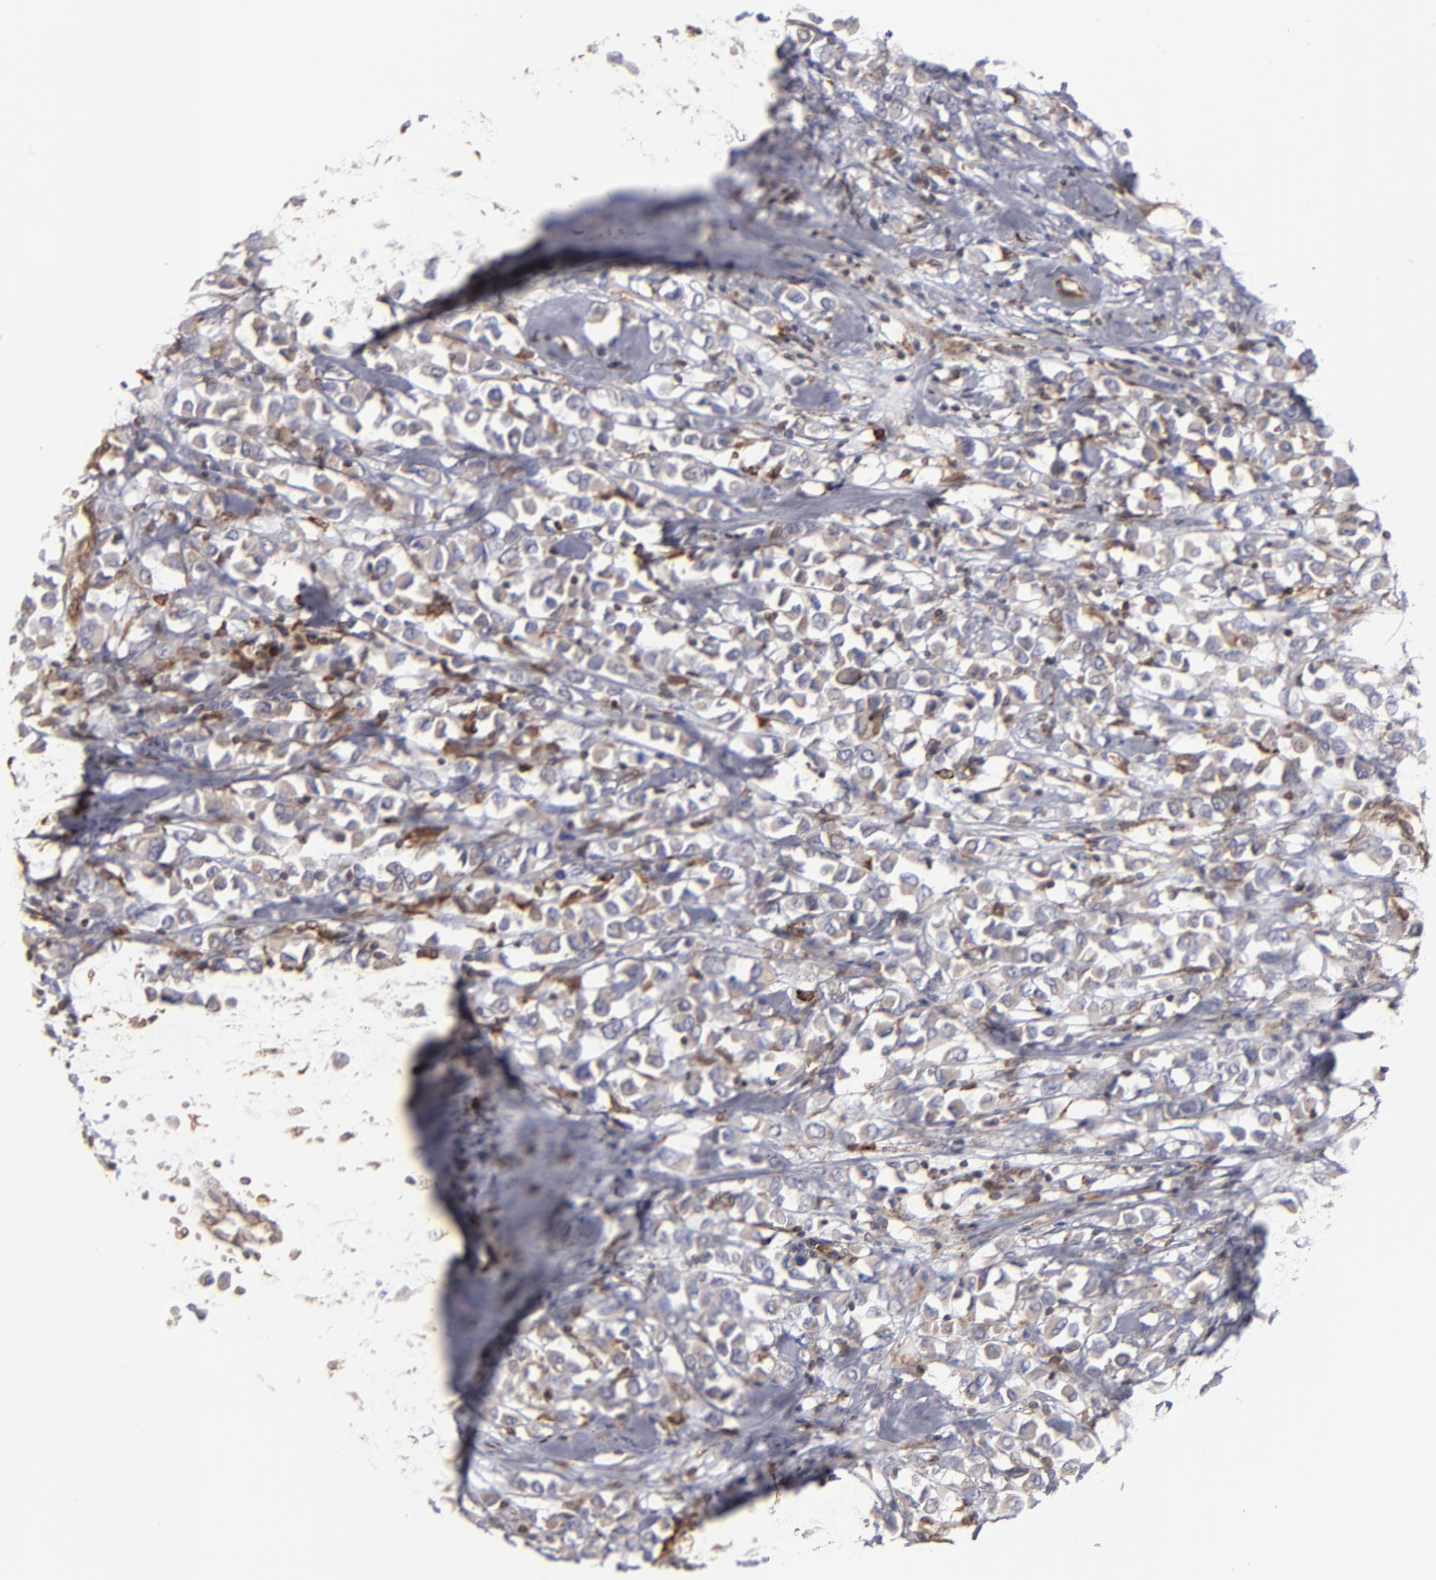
{"staining": {"intensity": "weak", "quantity": ">75%", "location": "cytoplasmic/membranous"}, "tissue": "breast cancer", "cell_type": "Tumor cells", "image_type": "cancer", "snomed": [{"axis": "morphology", "description": "Duct carcinoma"}, {"axis": "topography", "description": "Breast"}], "caption": "Infiltrating ductal carcinoma (breast) stained for a protein (brown) exhibits weak cytoplasmic/membranous positive positivity in approximately >75% of tumor cells.", "gene": "TMX1", "patient": {"sex": "female", "age": 61}}